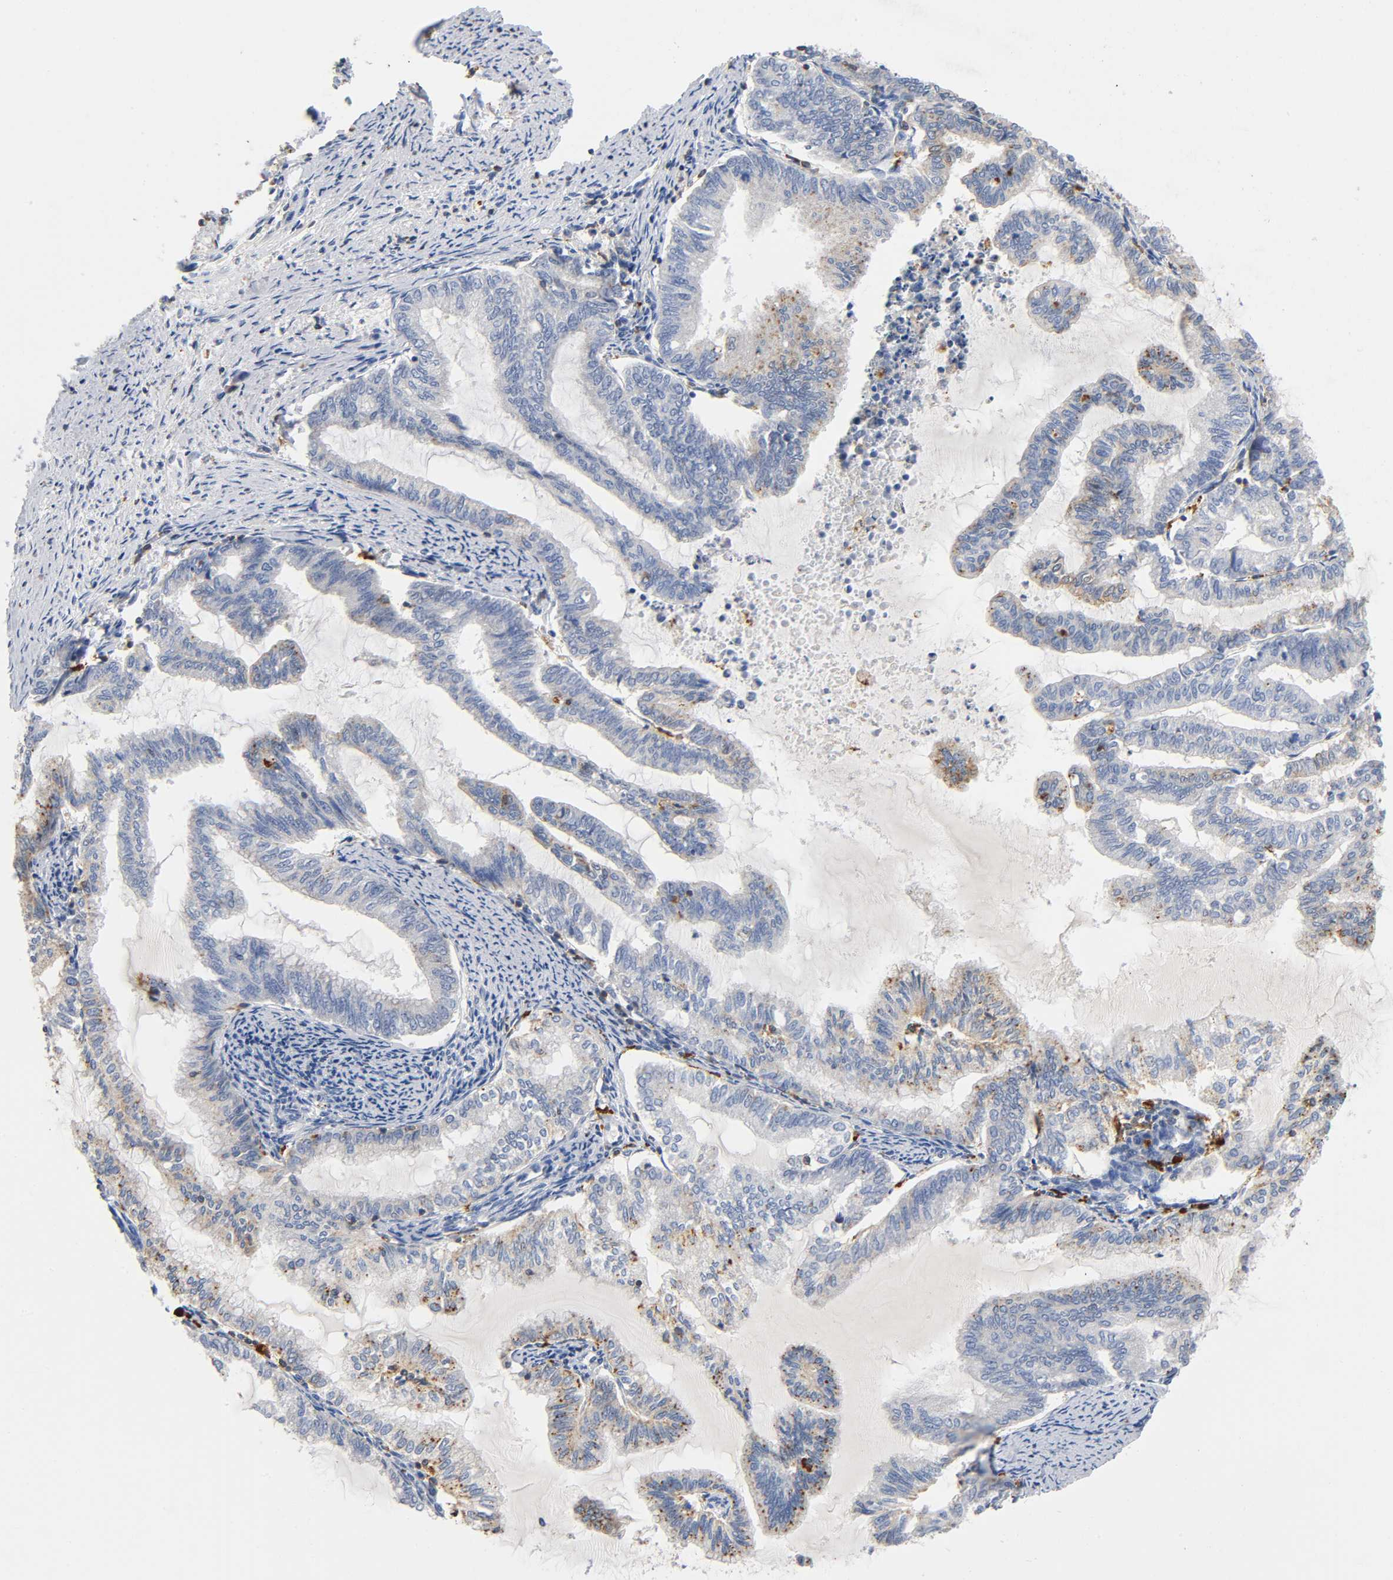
{"staining": {"intensity": "weak", "quantity": "25%-75%", "location": "cytoplasmic/membranous"}, "tissue": "endometrial cancer", "cell_type": "Tumor cells", "image_type": "cancer", "snomed": [{"axis": "morphology", "description": "Adenocarcinoma, NOS"}, {"axis": "topography", "description": "Endometrium"}], "caption": "Adenocarcinoma (endometrial) stained with immunohistochemistry demonstrates weak cytoplasmic/membranous positivity in about 25%-75% of tumor cells. Using DAB (brown) and hematoxylin (blue) stains, captured at high magnification using brightfield microscopy.", "gene": "UCKL1", "patient": {"sex": "female", "age": 79}}